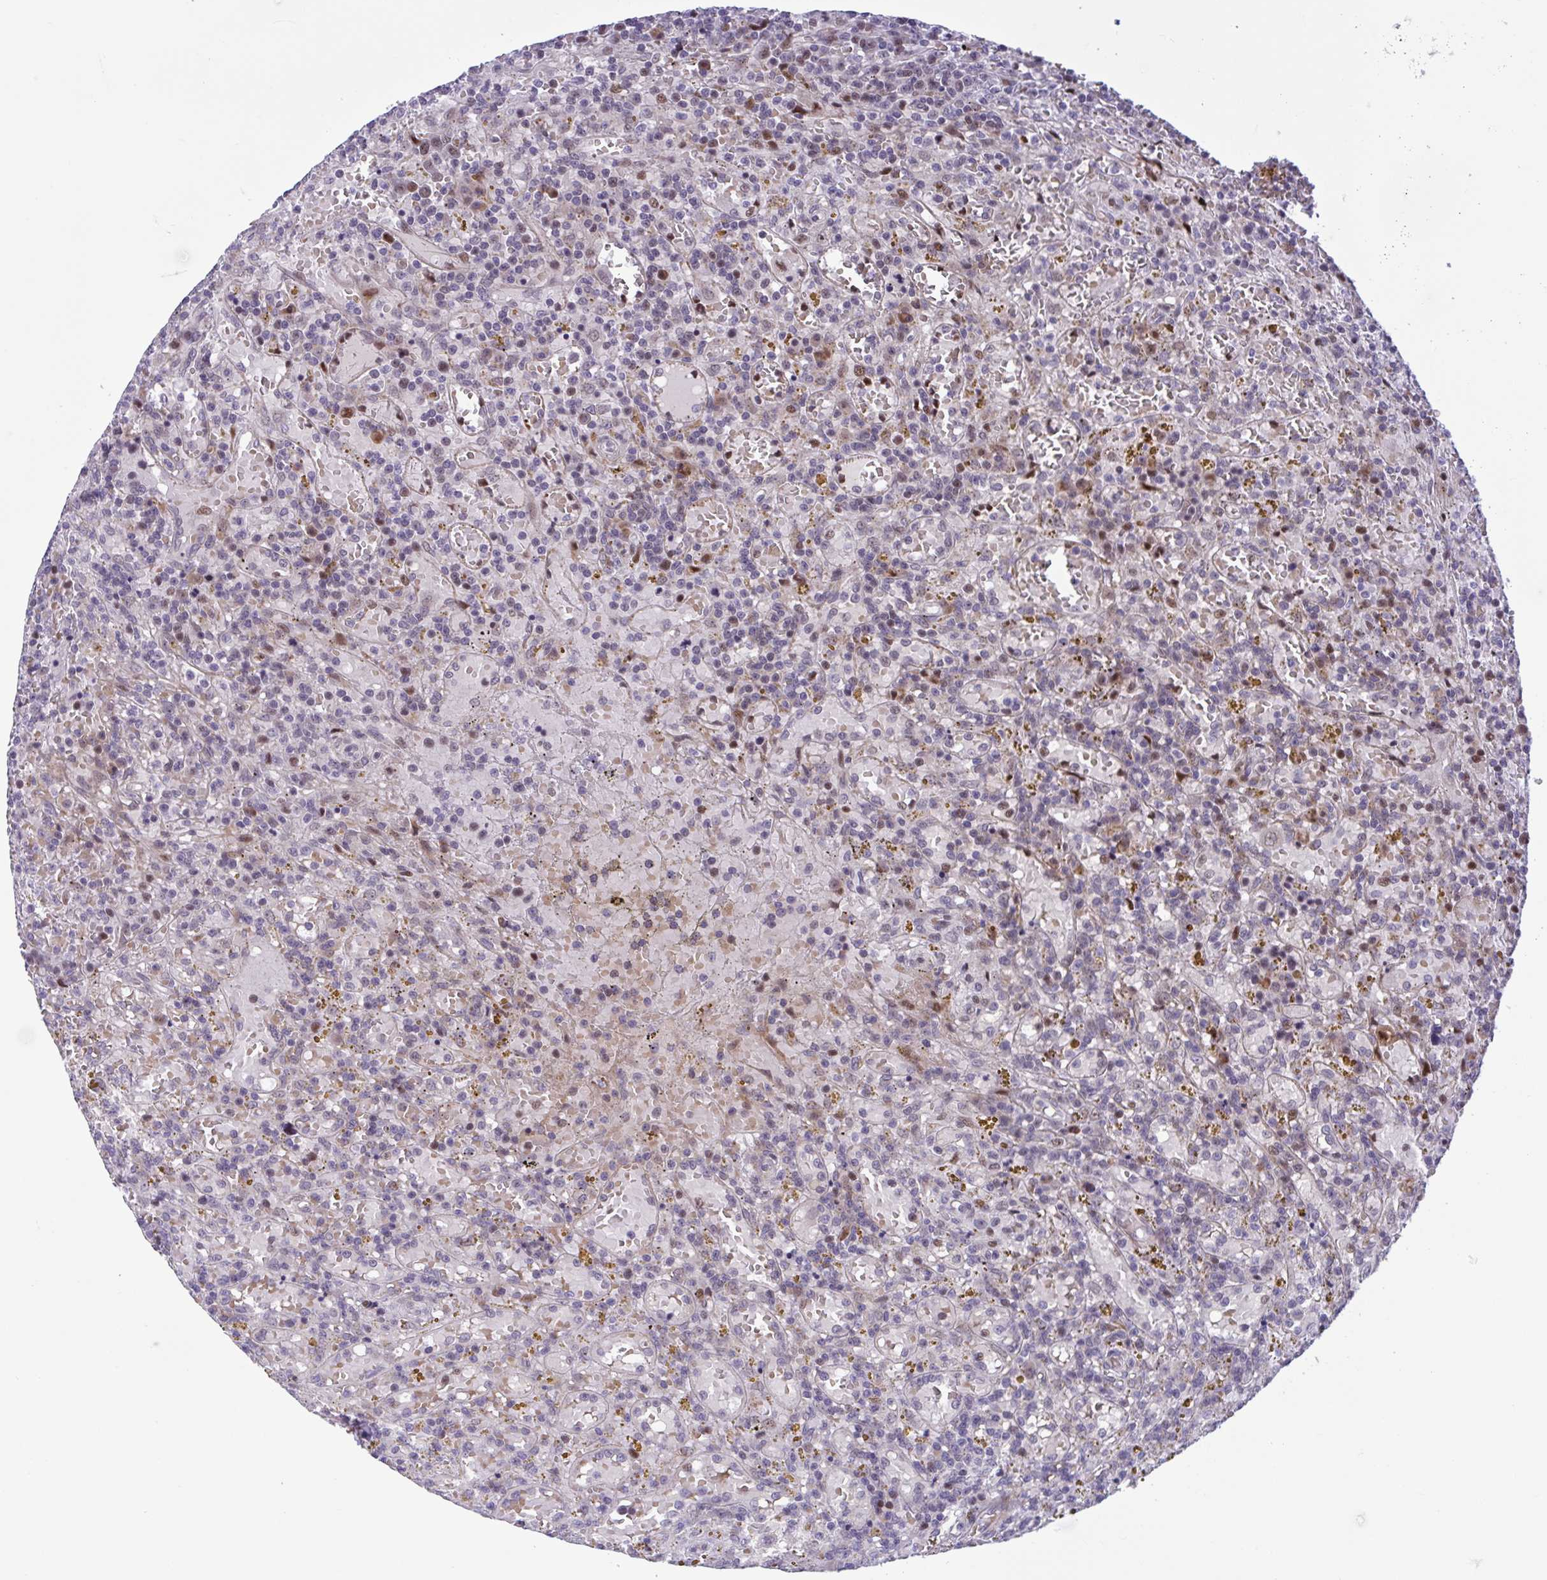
{"staining": {"intensity": "moderate", "quantity": "<25%", "location": "nuclear"}, "tissue": "lymphoma", "cell_type": "Tumor cells", "image_type": "cancer", "snomed": [{"axis": "morphology", "description": "Malignant lymphoma, non-Hodgkin's type, Low grade"}, {"axis": "topography", "description": "Spleen"}], "caption": "An IHC image of neoplastic tissue is shown. Protein staining in brown labels moderate nuclear positivity in lymphoma within tumor cells. (DAB IHC with brightfield microscopy, high magnification).", "gene": "RBL1", "patient": {"sex": "female", "age": 65}}